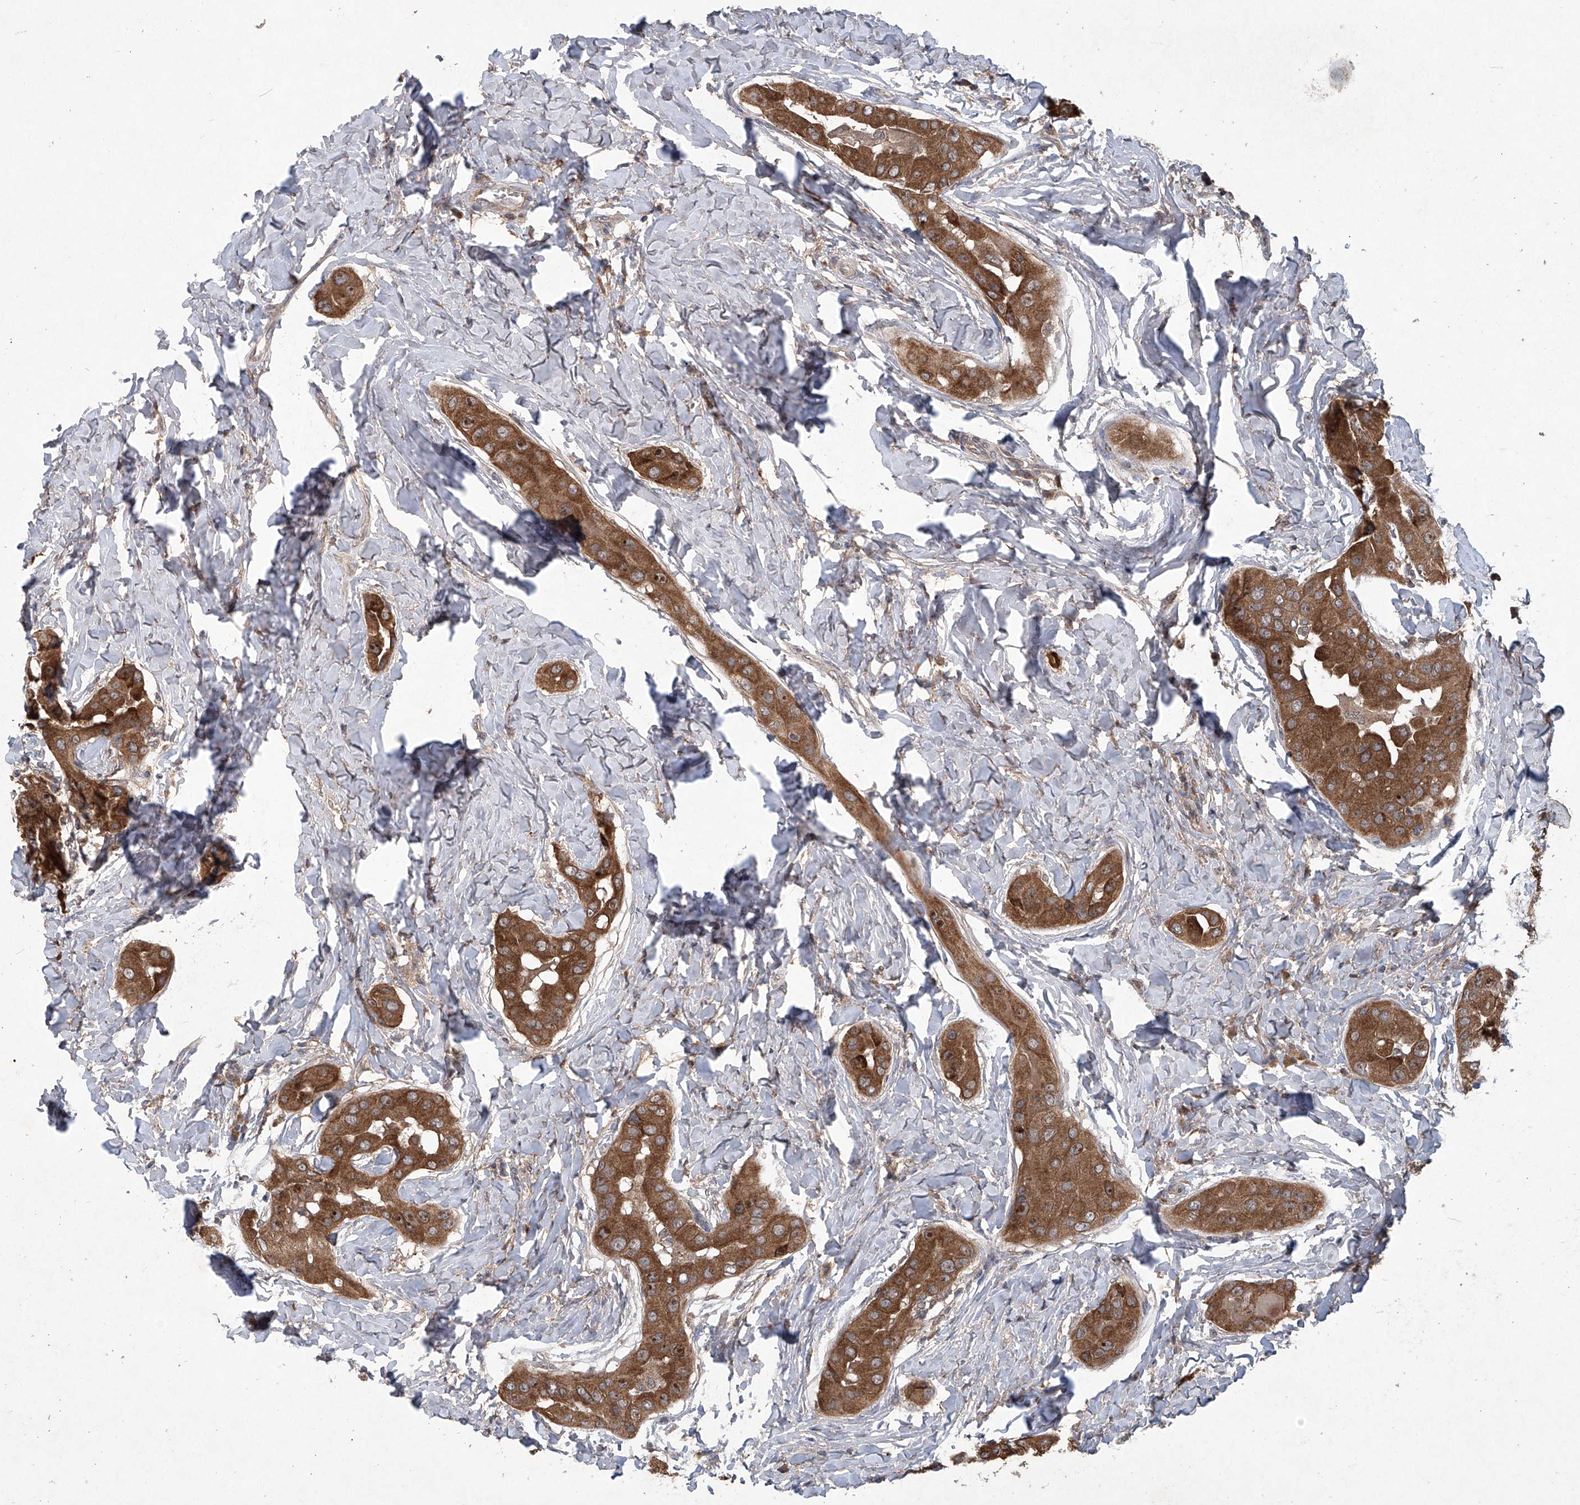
{"staining": {"intensity": "strong", "quantity": ">75%", "location": "cytoplasmic/membranous"}, "tissue": "thyroid cancer", "cell_type": "Tumor cells", "image_type": "cancer", "snomed": [{"axis": "morphology", "description": "Papillary adenocarcinoma, NOS"}, {"axis": "topography", "description": "Thyroid gland"}], "caption": "Thyroid cancer (papillary adenocarcinoma) was stained to show a protein in brown. There is high levels of strong cytoplasmic/membranous positivity in approximately >75% of tumor cells.", "gene": "SUMF2", "patient": {"sex": "male", "age": 33}}